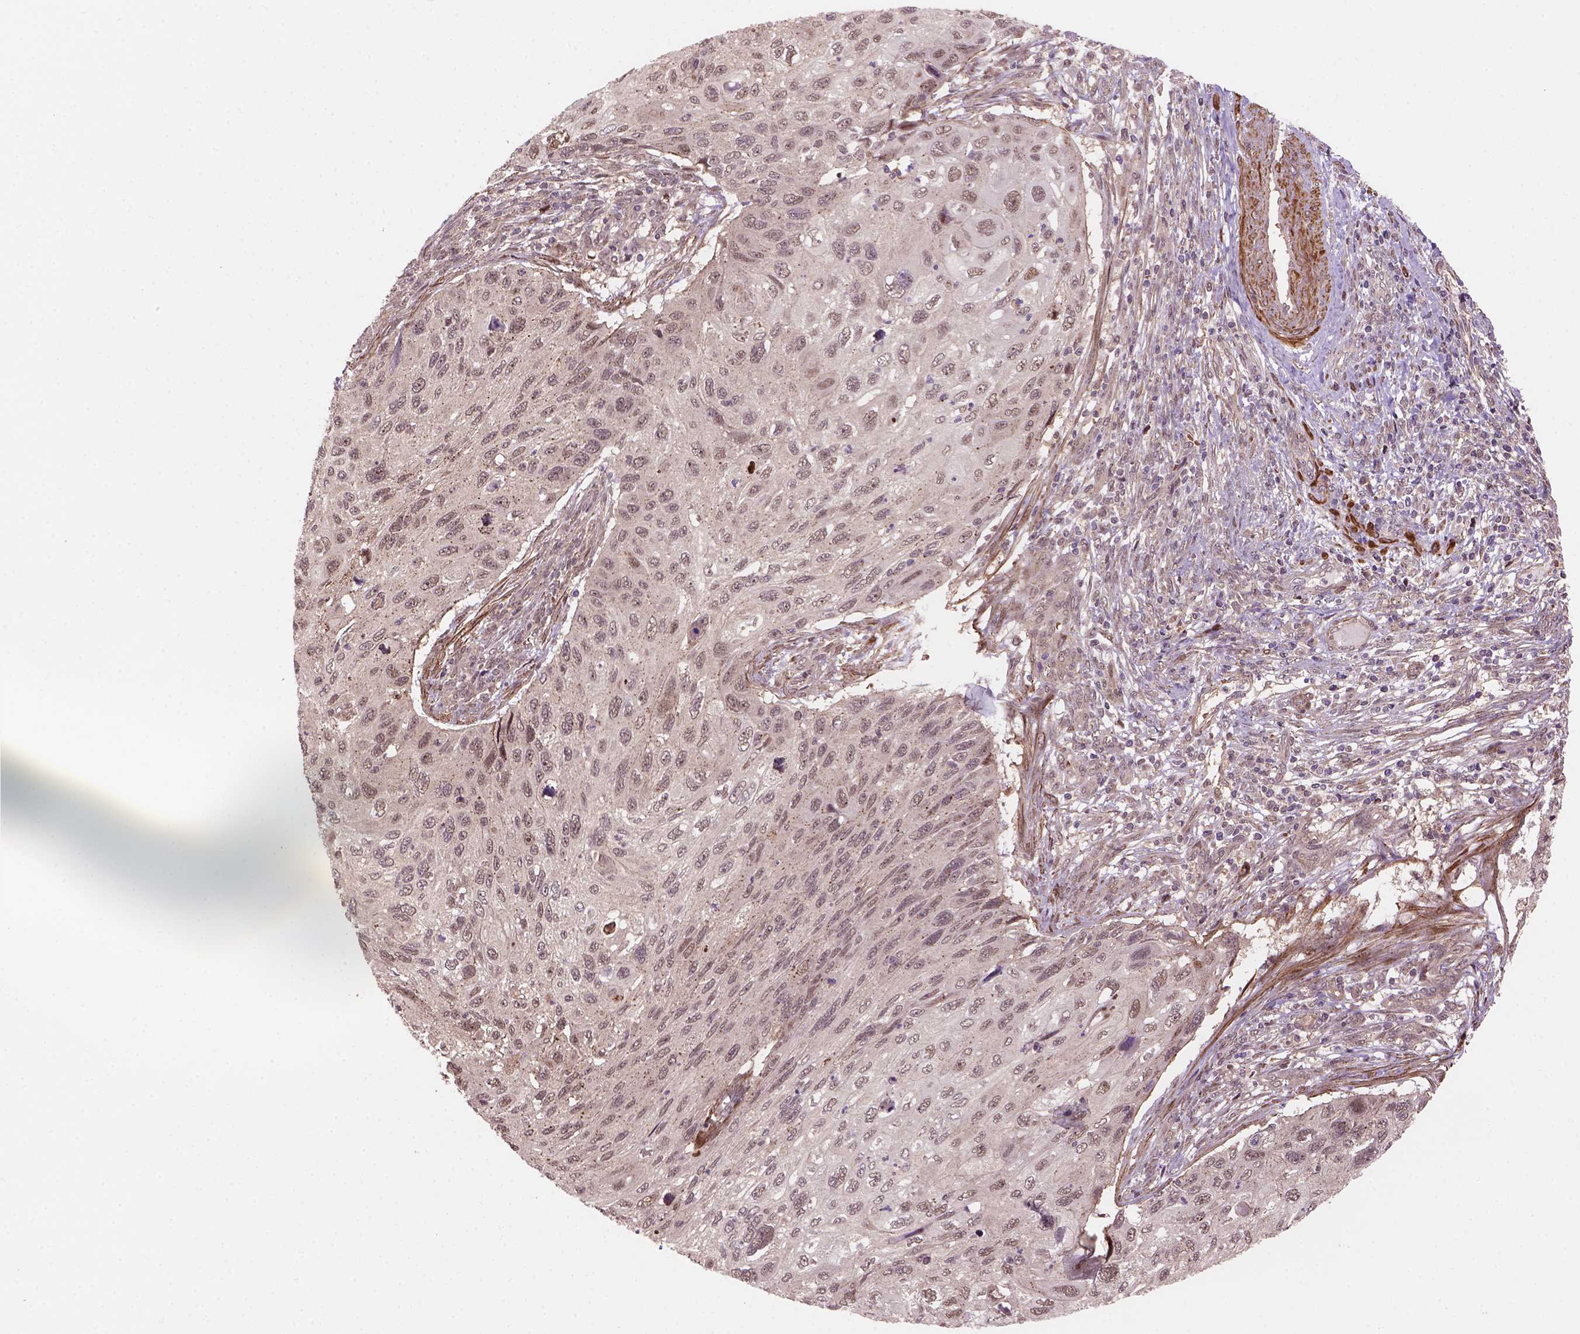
{"staining": {"intensity": "weak", "quantity": ">75%", "location": "cytoplasmic/membranous,nuclear"}, "tissue": "cervical cancer", "cell_type": "Tumor cells", "image_type": "cancer", "snomed": [{"axis": "morphology", "description": "Squamous cell carcinoma, NOS"}, {"axis": "topography", "description": "Cervix"}], "caption": "Approximately >75% of tumor cells in cervical squamous cell carcinoma show weak cytoplasmic/membranous and nuclear protein positivity as visualized by brown immunohistochemical staining.", "gene": "PSMD11", "patient": {"sex": "female", "age": 70}}